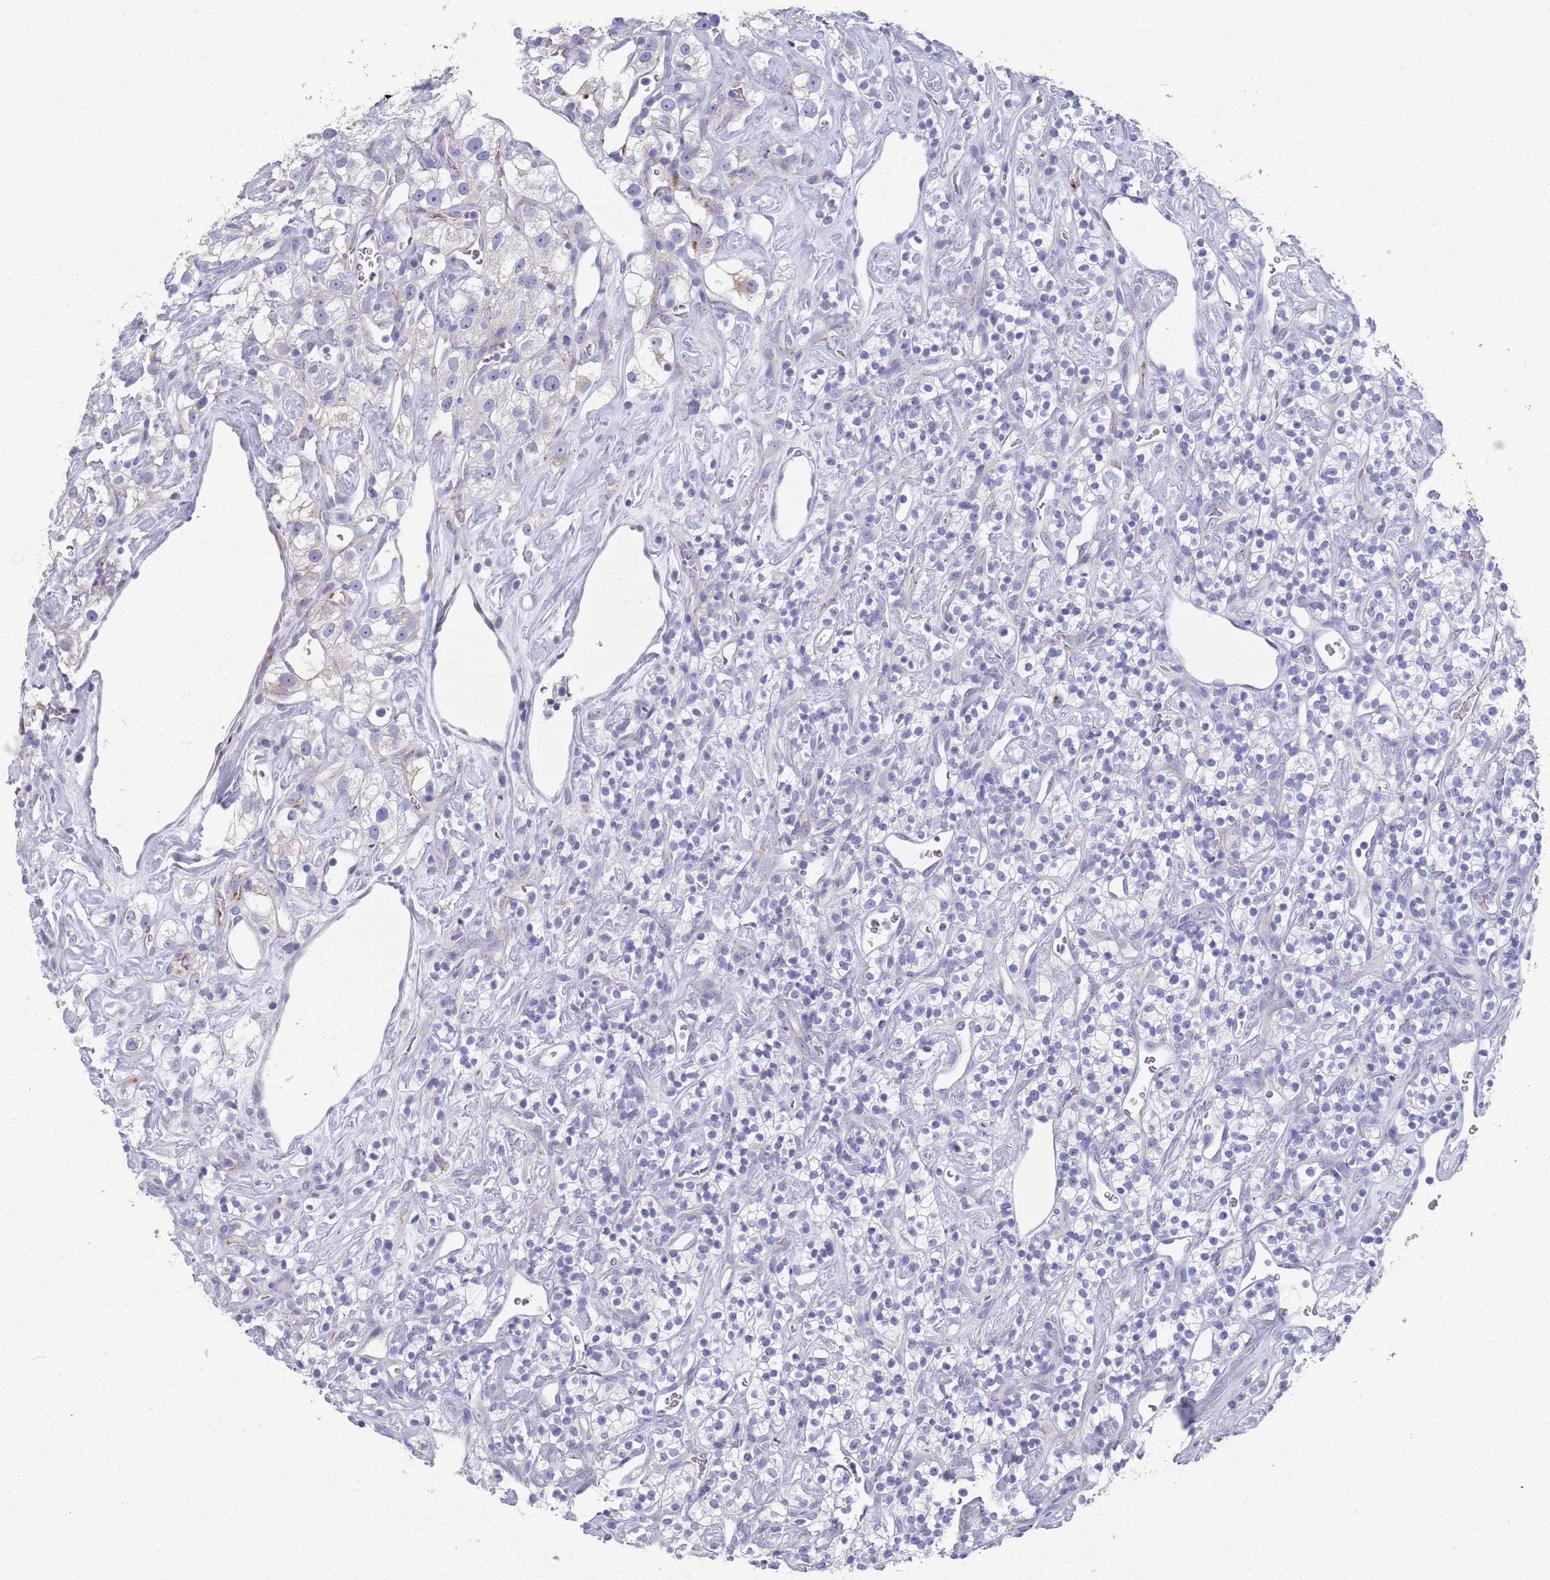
{"staining": {"intensity": "negative", "quantity": "none", "location": "none"}, "tissue": "renal cancer", "cell_type": "Tumor cells", "image_type": "cancer", "snomed": [{"axis": "morphology", "description": "Adenocarcinoma, NOS"}, {"axis": "topography", "description": "Kidney"}], "caption": "This is a image of IHC staining of adenocarcinoma (renal), which shows no positivity in tumor cells.", "gene": "PLOD1", "patient": {"sex": "male", "age": 77}}